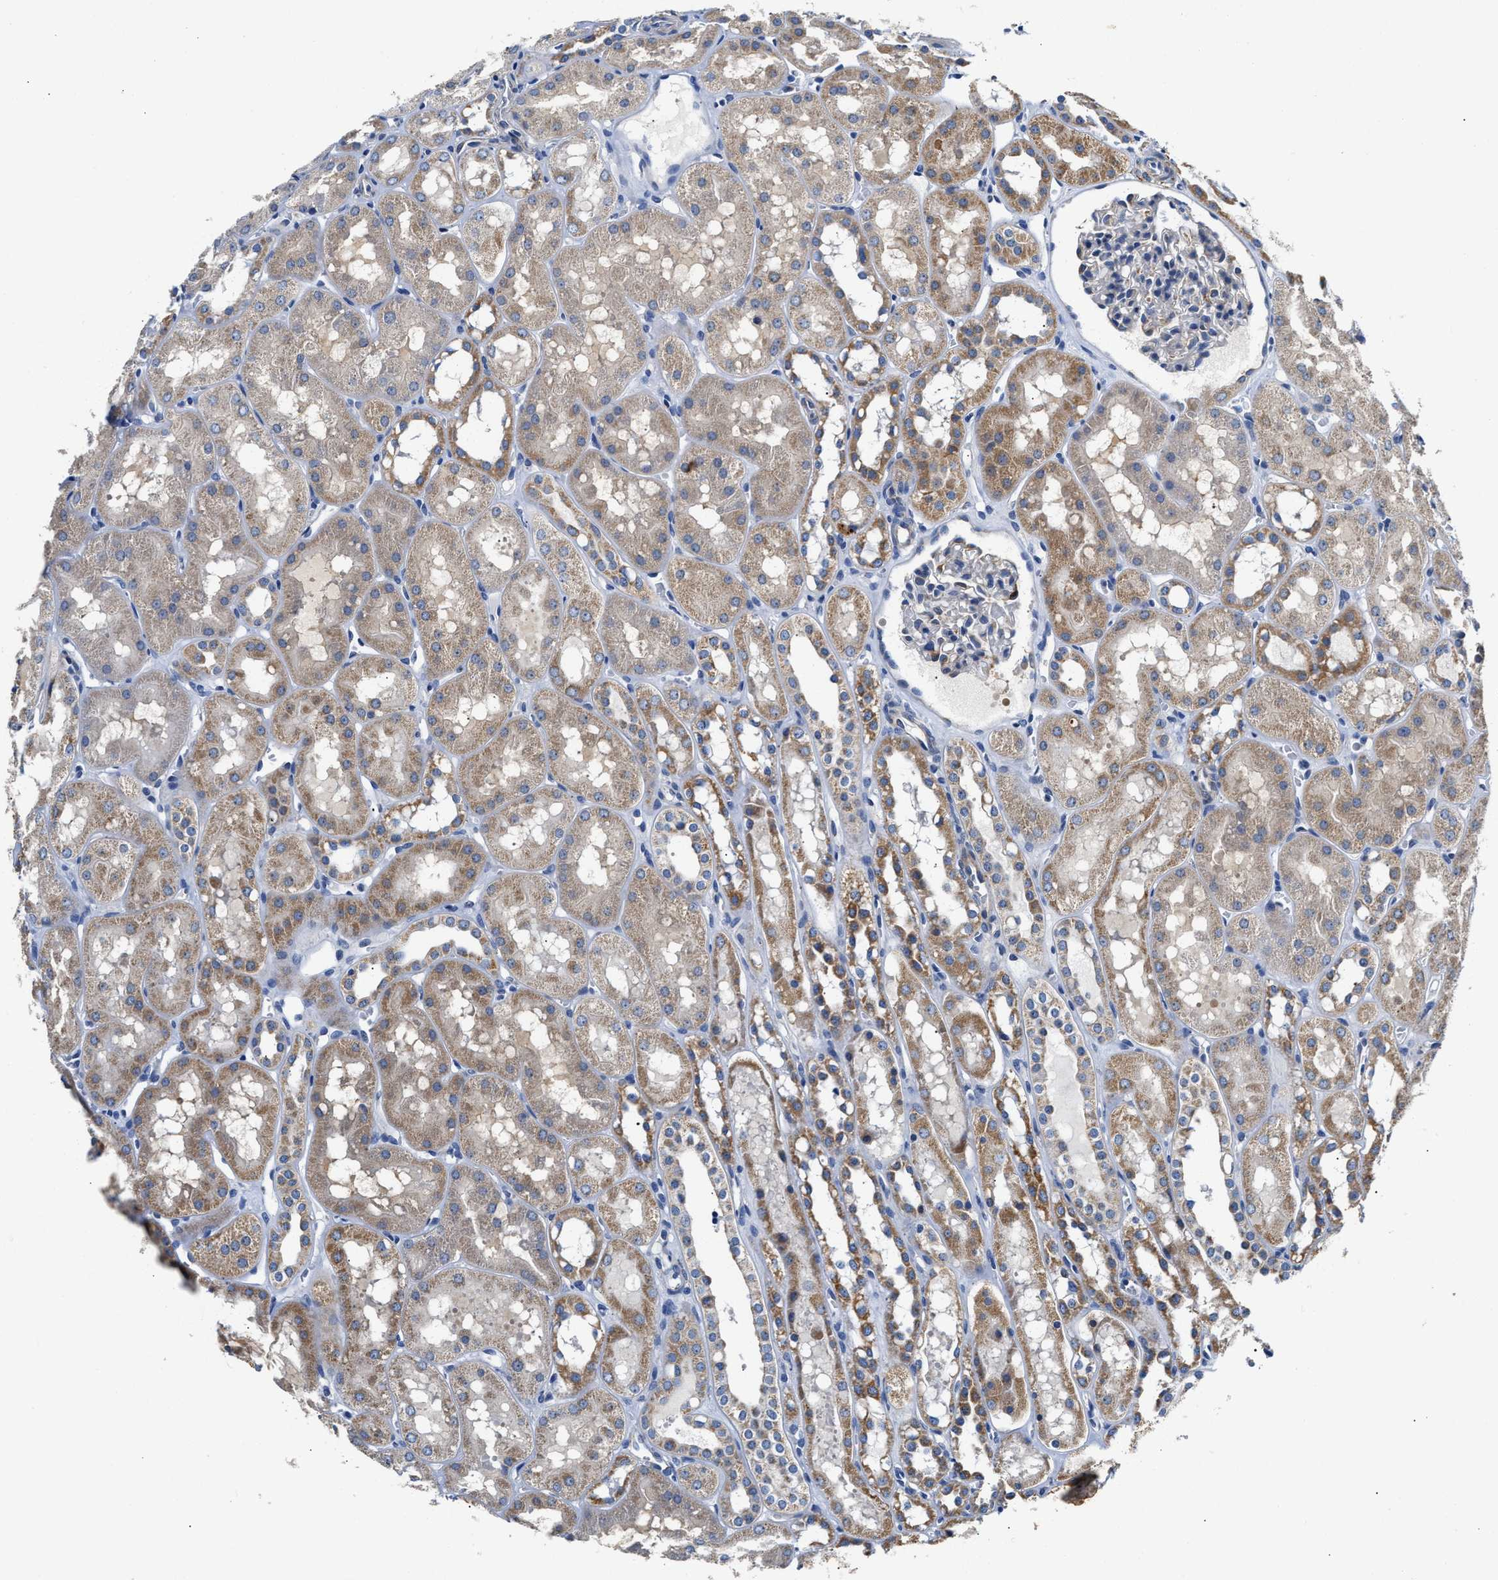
{"staining": {"intensity": "moderate", "quantity": "<25%", "location": "cytoplasmic/membranous"}, "tissue": "kidney", "cell_type": "Cells in glomeruli", "image_type": "normal", "snomed": [{"axis": "morphology", "description": "Normal tissue, NOS"}, {"axis": "topography", "description": "Kidney"}, {"axis": "topography", "description": "Urinary bladder"}], "caption": "Immunohistochemistry (IHC) micrograph of normal kidney stained for a protein (brown), which shows low levels of moderate cytoplasmic/membranous staining in approximately <25% of cells in glomeruli.", "gene": "ACADVL", "patient": {"sex": "male", "age": 16}}